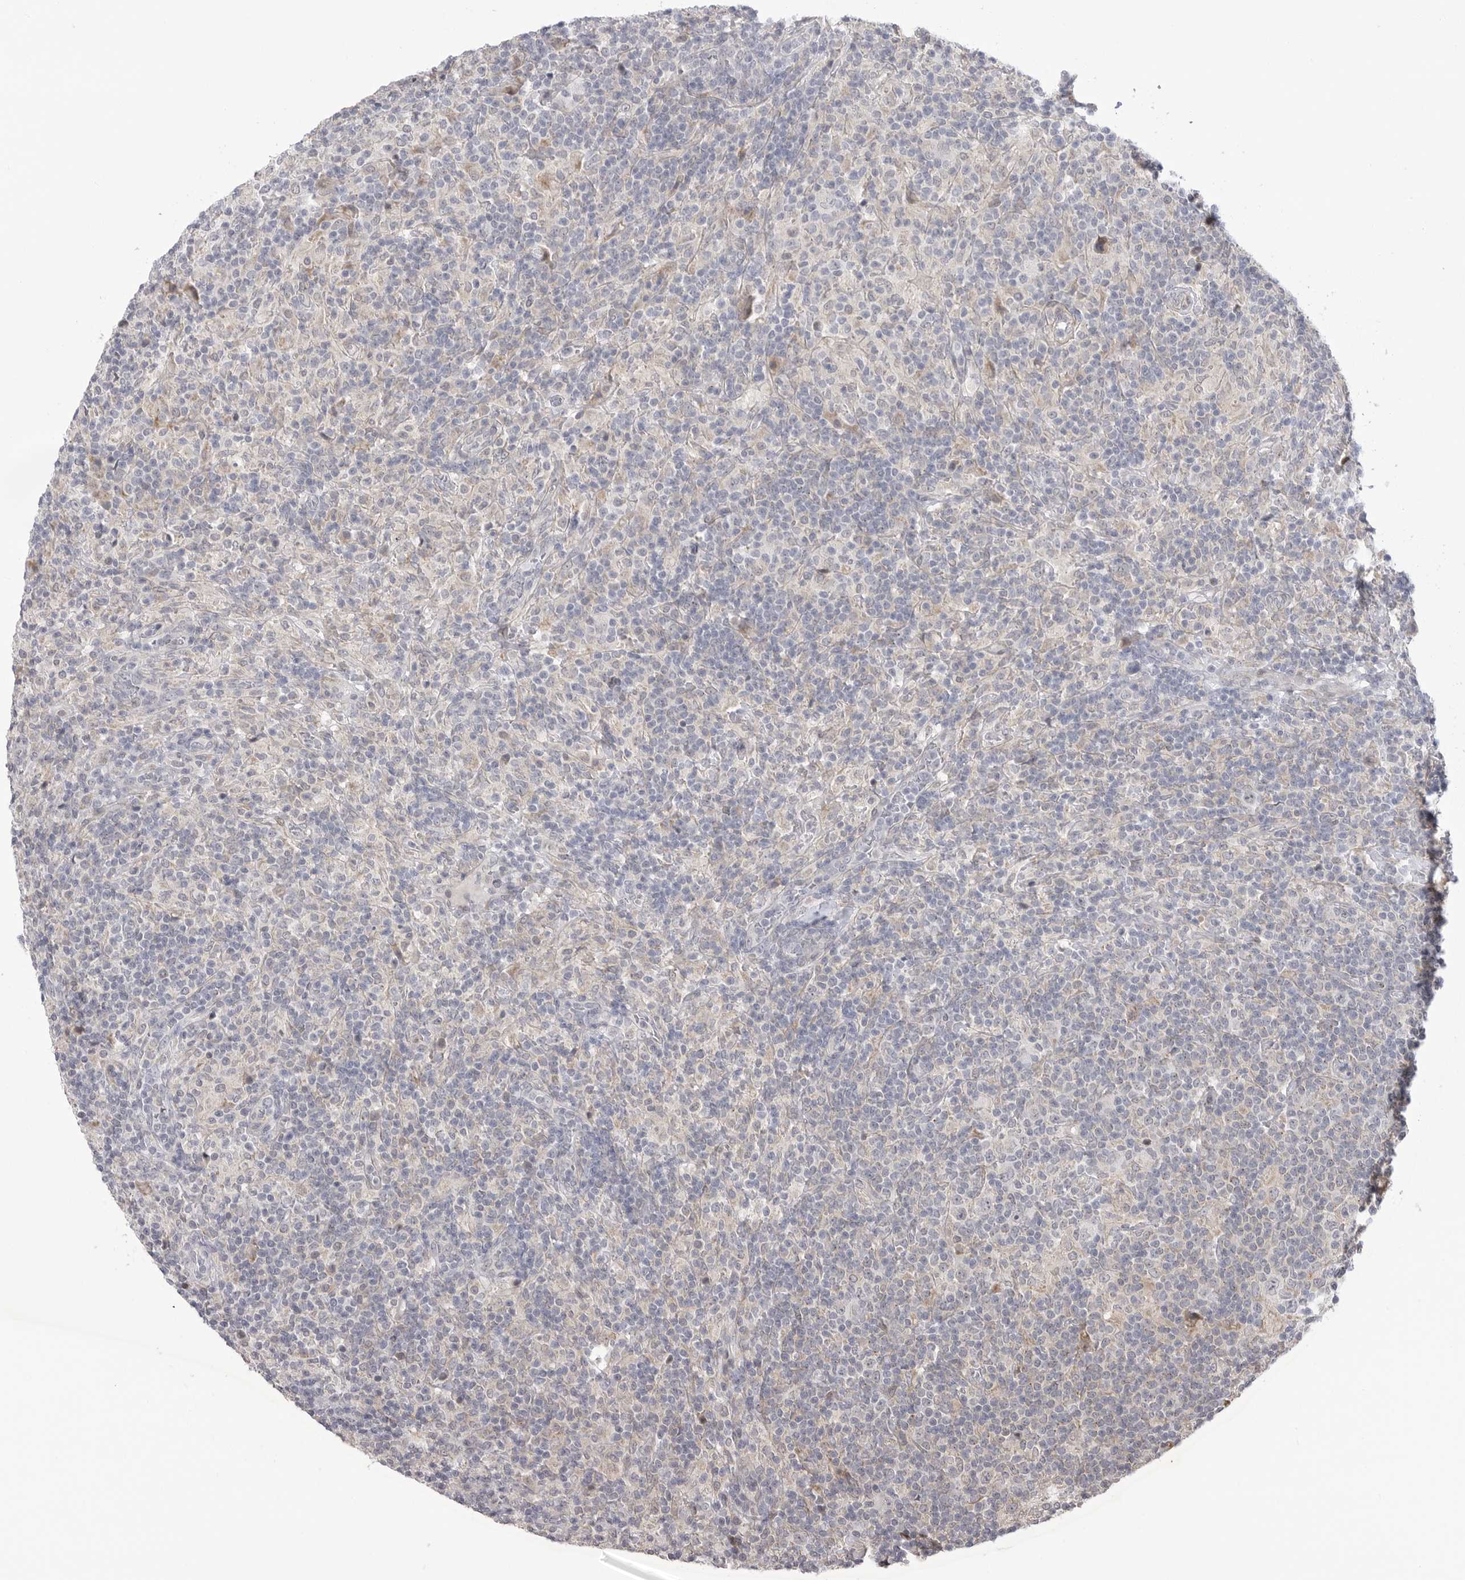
{"staining": {"intensity": "negative", "quantity": "none", "location": "none"}, "tissue": "lymphoma", "cell_type": "Tumor cells", "image_type": "cancer", "snomed": [{"axis": "morphology", "description": "Hodgkin's disease, NOS"}, {"axis": "topography", "description": "Lymph node"}], "caption": "IHC image of neoplastic tissue: Hodgkin's disease stained with DAB (3,3'-diaminobenzidine) exhibits no significant protein expression in tumor cells. (DAB (3,3'-diaminobenzidine) immunohistochemistry visualized using brightfield microscopy, high magnification).", "gene": "GGT6", "patient": {"sex": "male", "age": 70}}